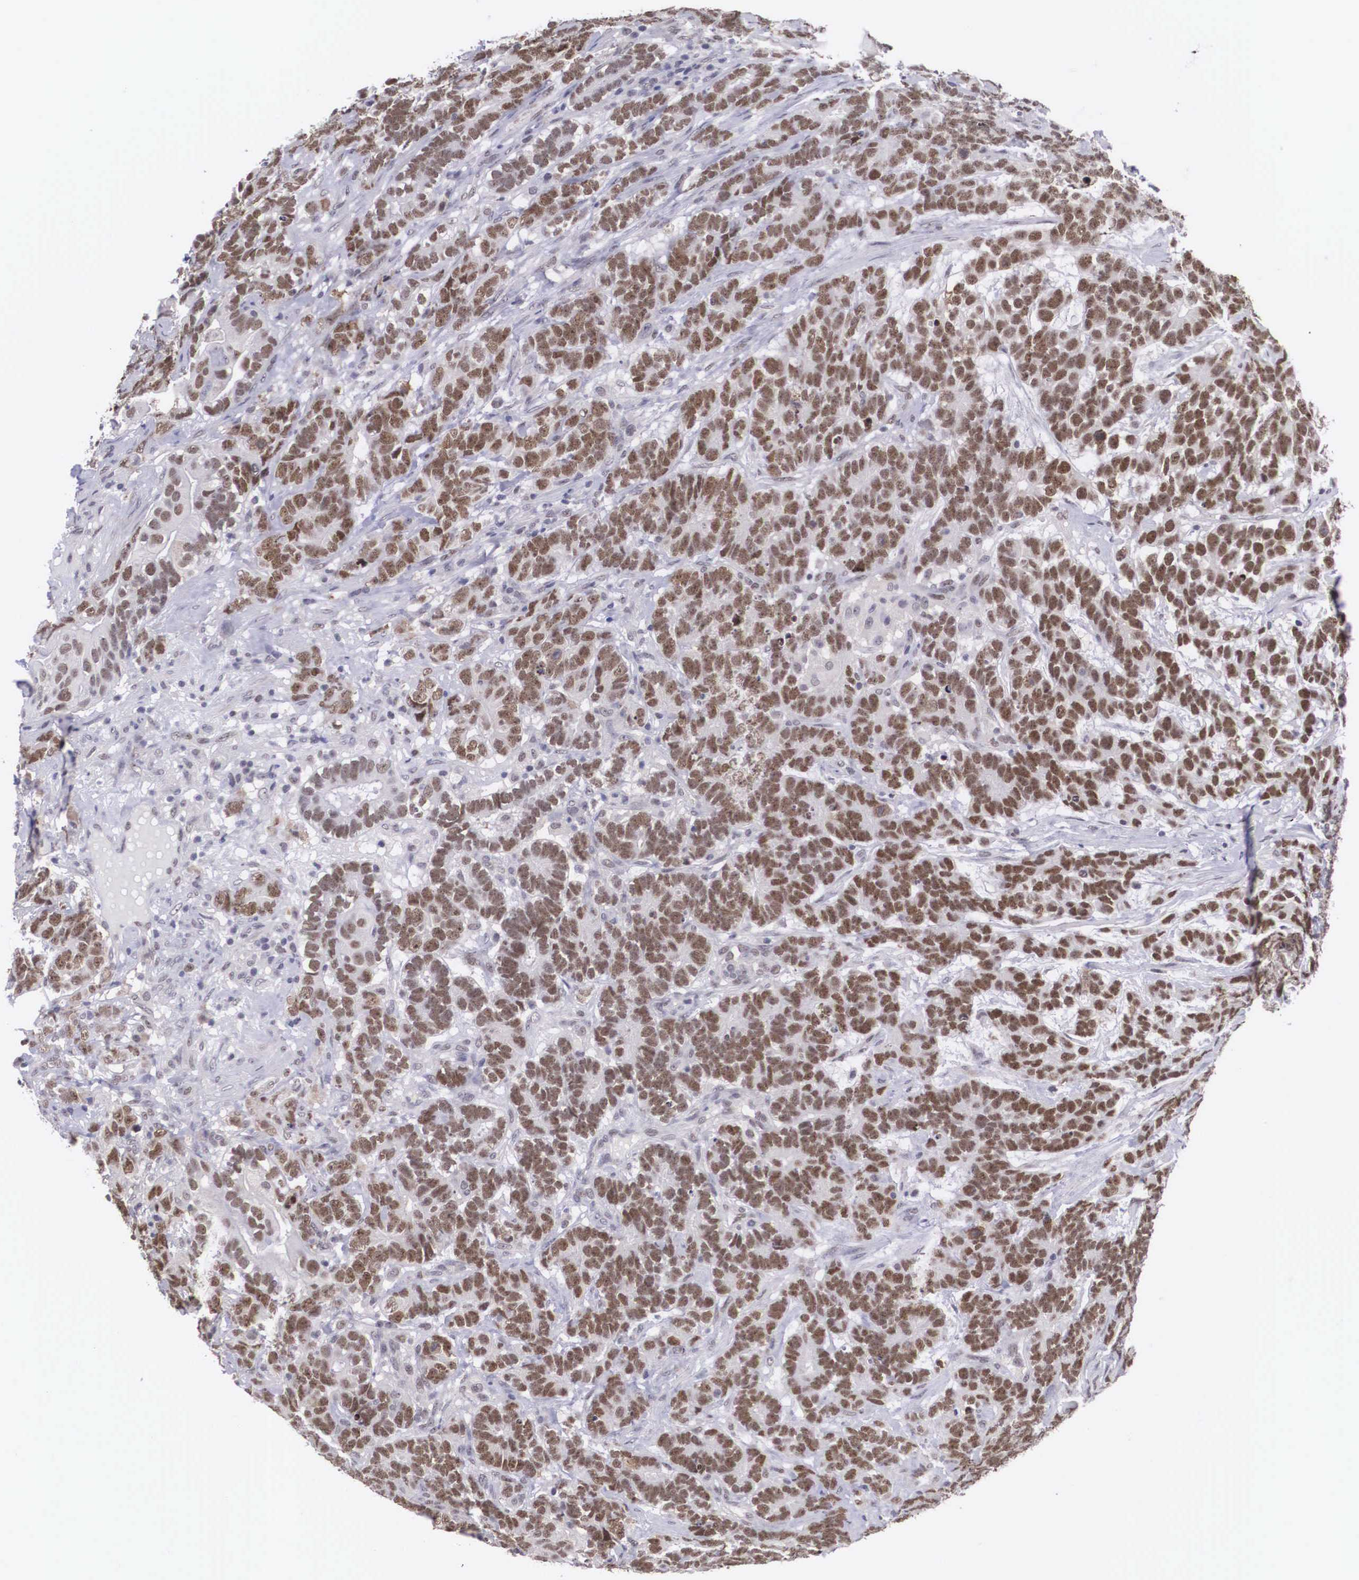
{"staining": {"intensity": "moderate", "quantity": ">75%", "location": "nuclear"}, "tissue": "testis cancer", "cell_type": "Tumor cells", "image_type": "cancer", "snomed": [{"axis": "morphology", "description": "Carcinoma, Embryonal, NOS"}, {"axis": "topography", "description": "Testis"}], "caption": "IHC of human testis embryonal carcinoma exhibits medium levels of moderate nuclear staining in about >75% of tumor cells.", "gene": "ZNF275", "patient": {"sex": "male", "age": 26}}